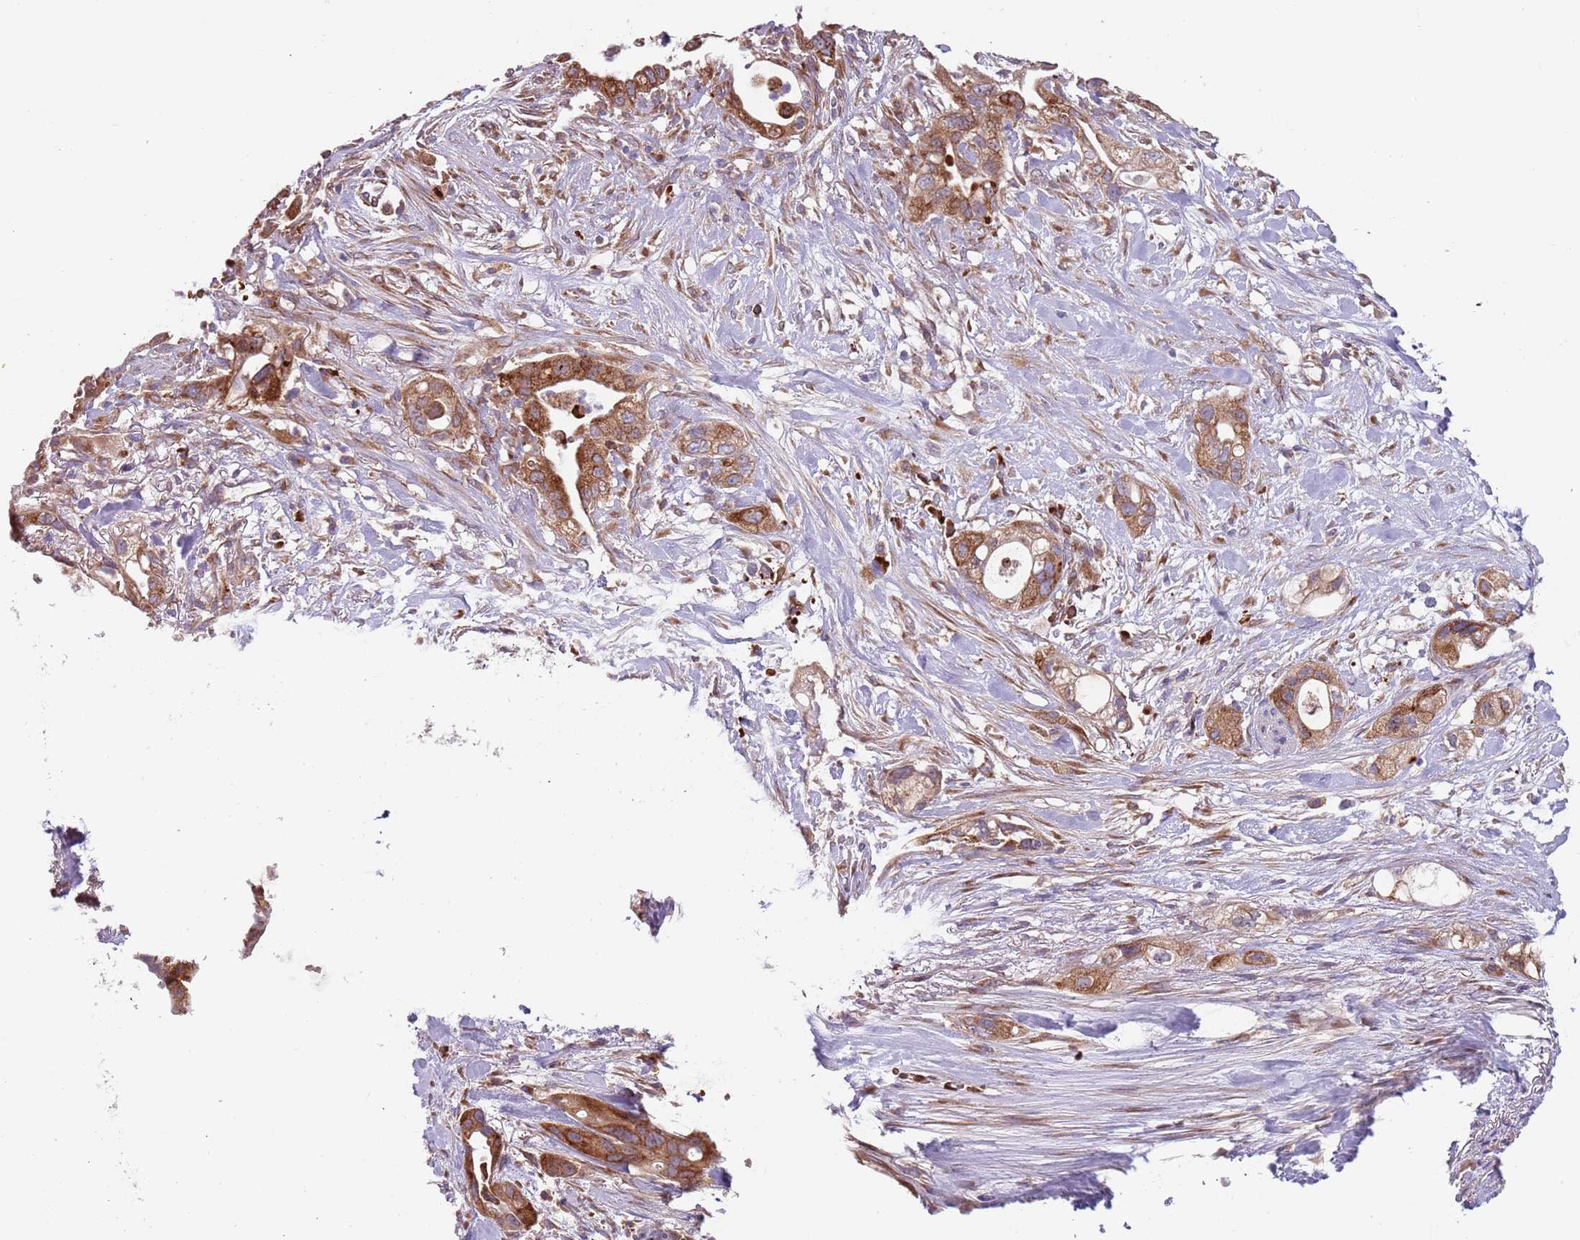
{"staining": {"intensity": "moderate", "quantity": ">75%", "location": "cytoplasmic/membranous"}, "tissue": "pancreatic cancer", "cell_type": "Tumor cells", "image_type": "cancer", "snomed": [{"axis": "morphology", "description": "Adenocarcinoma, NOS"}, {"axis": "topography", "description": "Pancreas"}], "caption": "This histopathology image displays immunohistochemistry staining of pancreatic cancer (adenocarcinoma), with medium moderate cytoplasmic/membranous staining in approximately >75% of tumor cells.", "gene": "VWCE", "patient": {"sex": "male", "age": 44}}